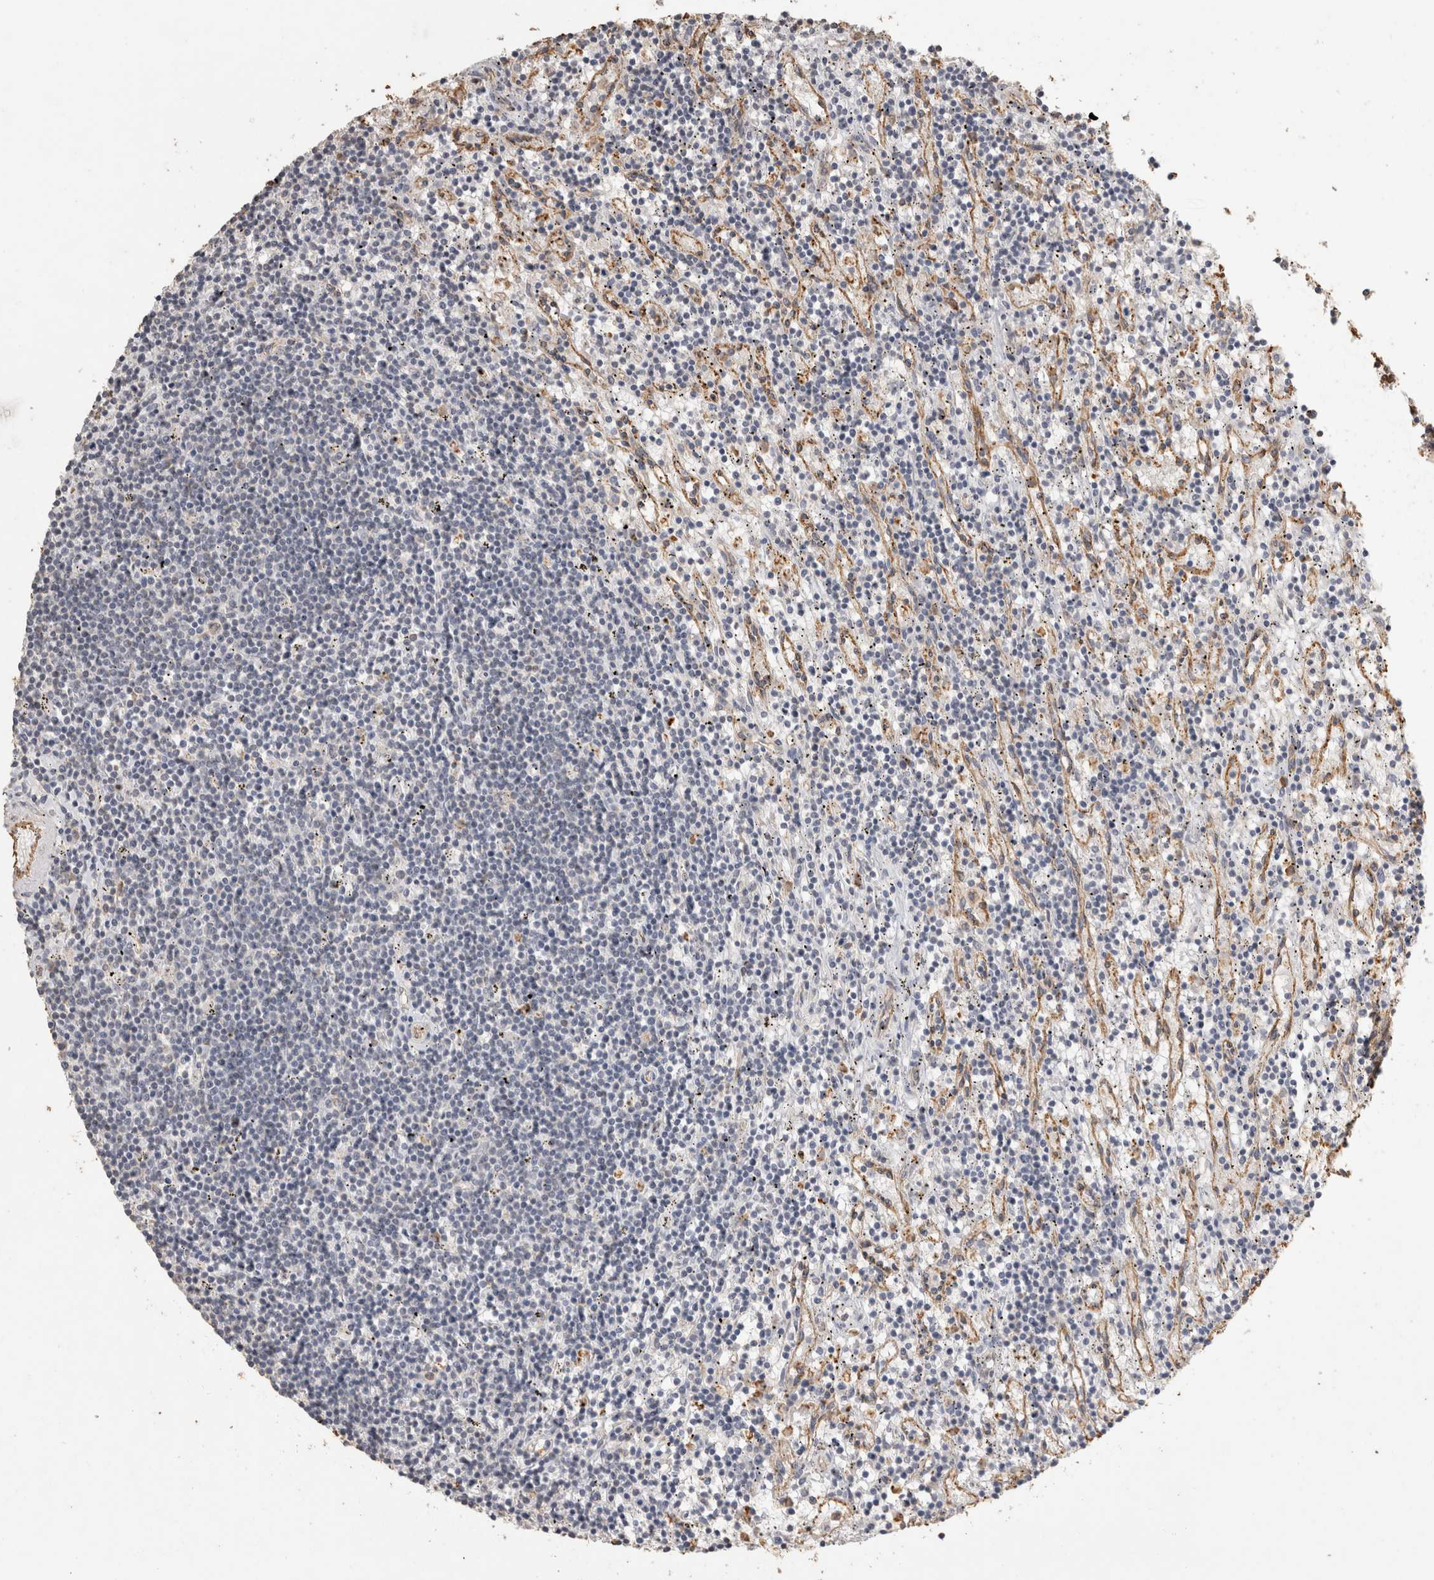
{"staining": {"intensity": "negative", "quantity": "none", "location": "none"}, "tissue": "lymphoma", "cell_type": "Tumor cells", "image_type": "cancer", "snomed": [{"axis": "morphology", "description": "Malignant lymphoma, non-Hodgkin's type, Low grade"}, {"axis": "topography", "description": "Spleen"}], "caption": "IHC of human malignant lymphoma, non-Hodgkin's type (low-grade) displays no staining in tumor cells.", "gene": "REPS2", "patient": {"sex": "male", "age": 76}}